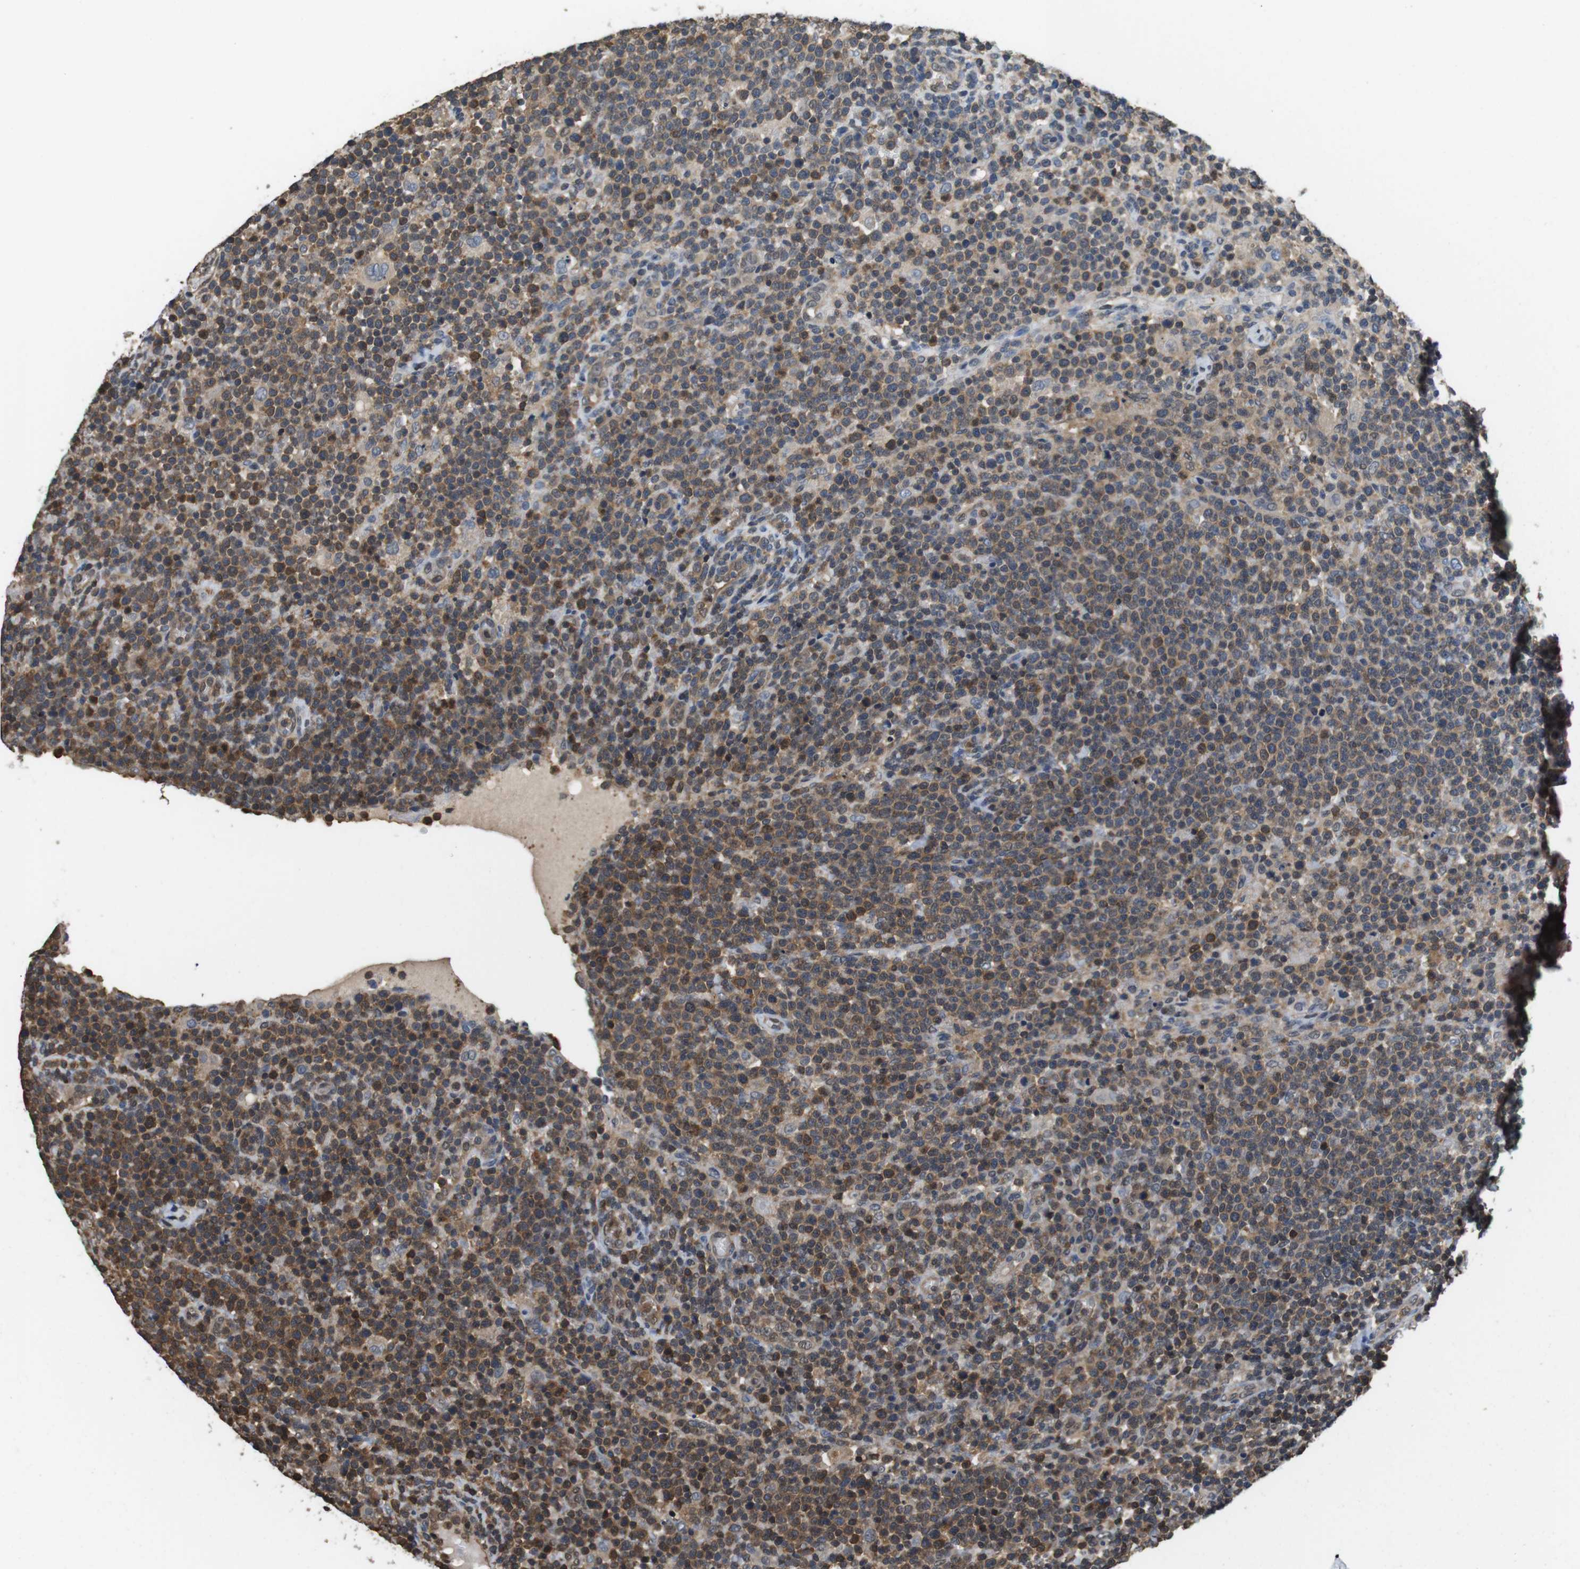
{"staining": {"intensity": "moderate", "quantity": "25%-75%", "location": "cytoplasmic/membranous"}, "tissue": "lymphoma", "cell_type": "Tumor cells", "image_type": "cancer", "snomed": [{"axis": "morphology", "description": "Malignant lymphoma, non-Hodgkin's type, High grade"}, {"axis": "topography", "description": "Lymph node"}], "caption": "Moderate cytoplasmic/membranous expression is identified in approximately 25%-75% of tumor cells in lymphoma.", "gene": "LDHA", "patient": {"sex": "male", "age": 61}}